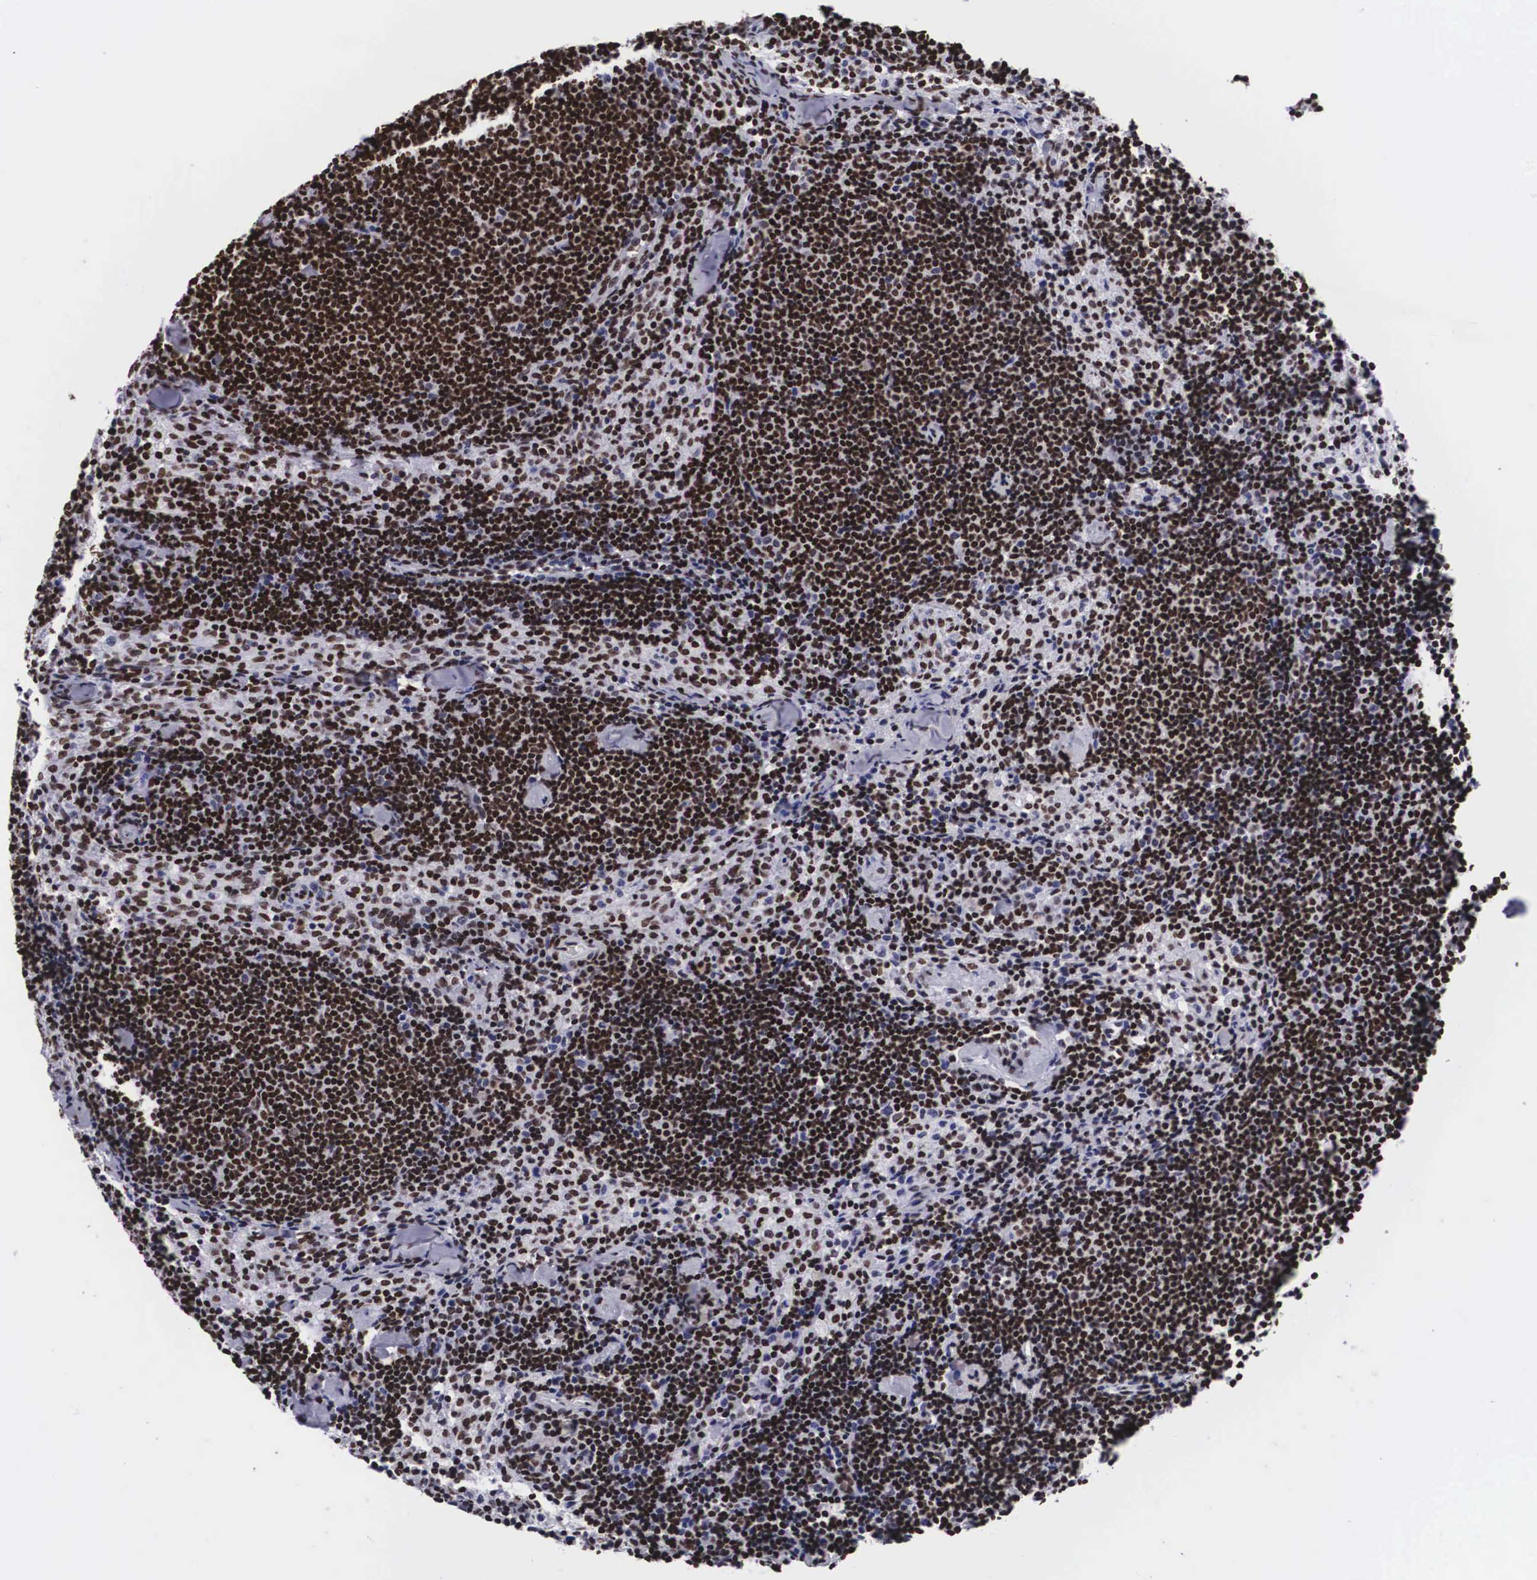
{"staining": {"intensity": "strong", "quantity": "<25%", "location": "nuclear"}, "tissue": "lymph node", "cell_type": "Germinal center cells", "image_type": "normal", "snomed": [{"axis": "morphology", "description": "Normal tissue, NOS"}, {"axis": "topography", "description": "Lymph node"}], "caption": "Benign lymph node was stained to show a protein in brown. There is medium levels of strong nuclear positivity in approximately <25% of germinal center cells. (Brightfield microscopy of DAB IHC at high magnification).", "gene": "MECP2", "patient": {"sex": "female", "age": 35}}